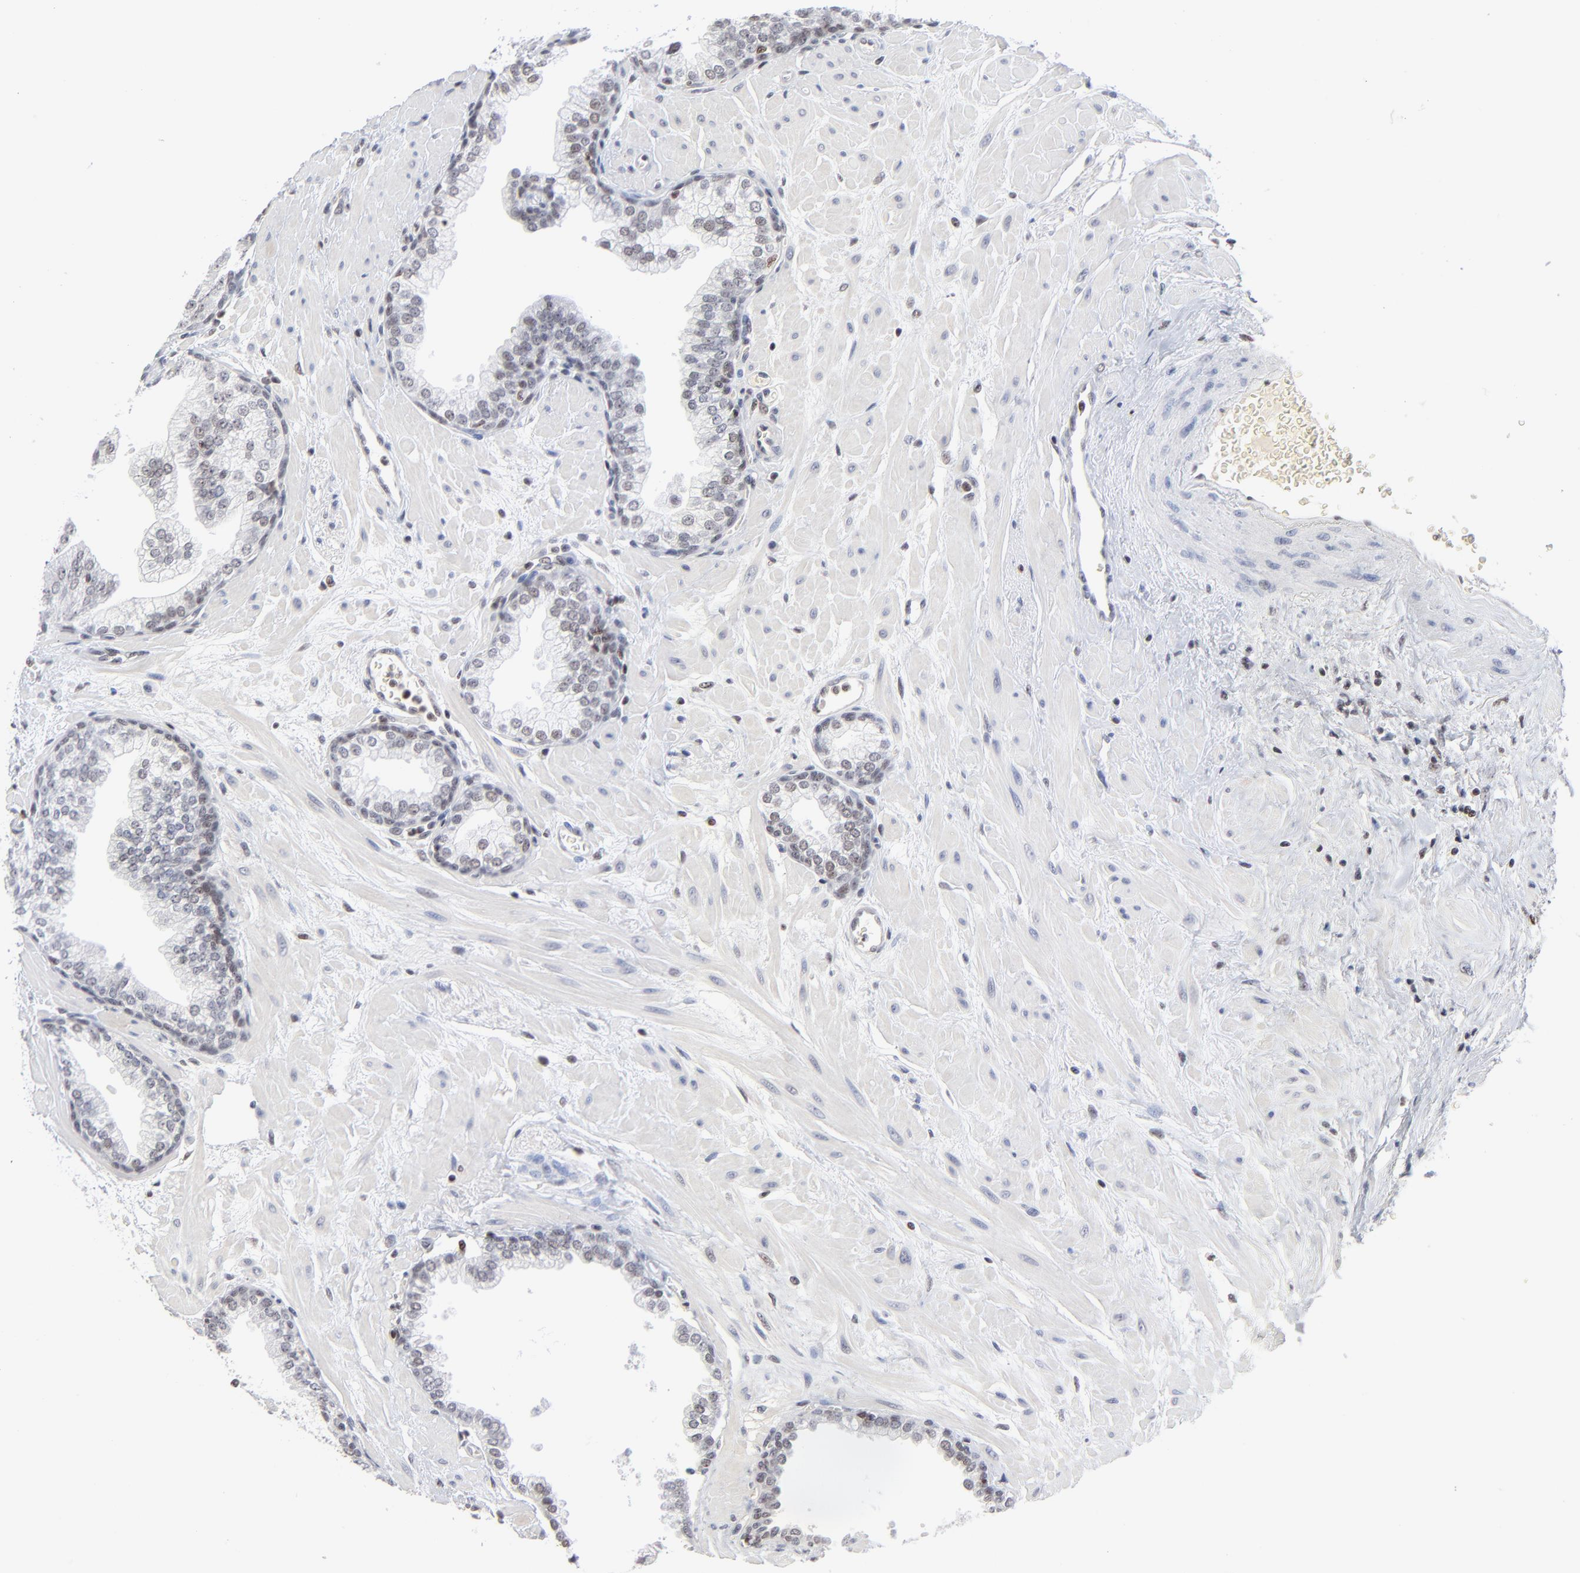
{"staining": {"intensity": "weak", "quantity": "25%-75%", "location": "nuclear"}, "tissue": "prostate", "cell_type": "Glandular cells", "image_type": "normal", "snomed": [{"axis": "morphology", "description": "Normal tissue, NOS"}, {"axis": "topography", "description": "Prostate"}], "caption": "An immunohistochemistry histopathology image of benign tissue is shown. Protein staining in brown labels weak nuclear positivity in prostate within glandular cells.", "gene": "MAX", "patient": {"sex": "male", "age": 60}}